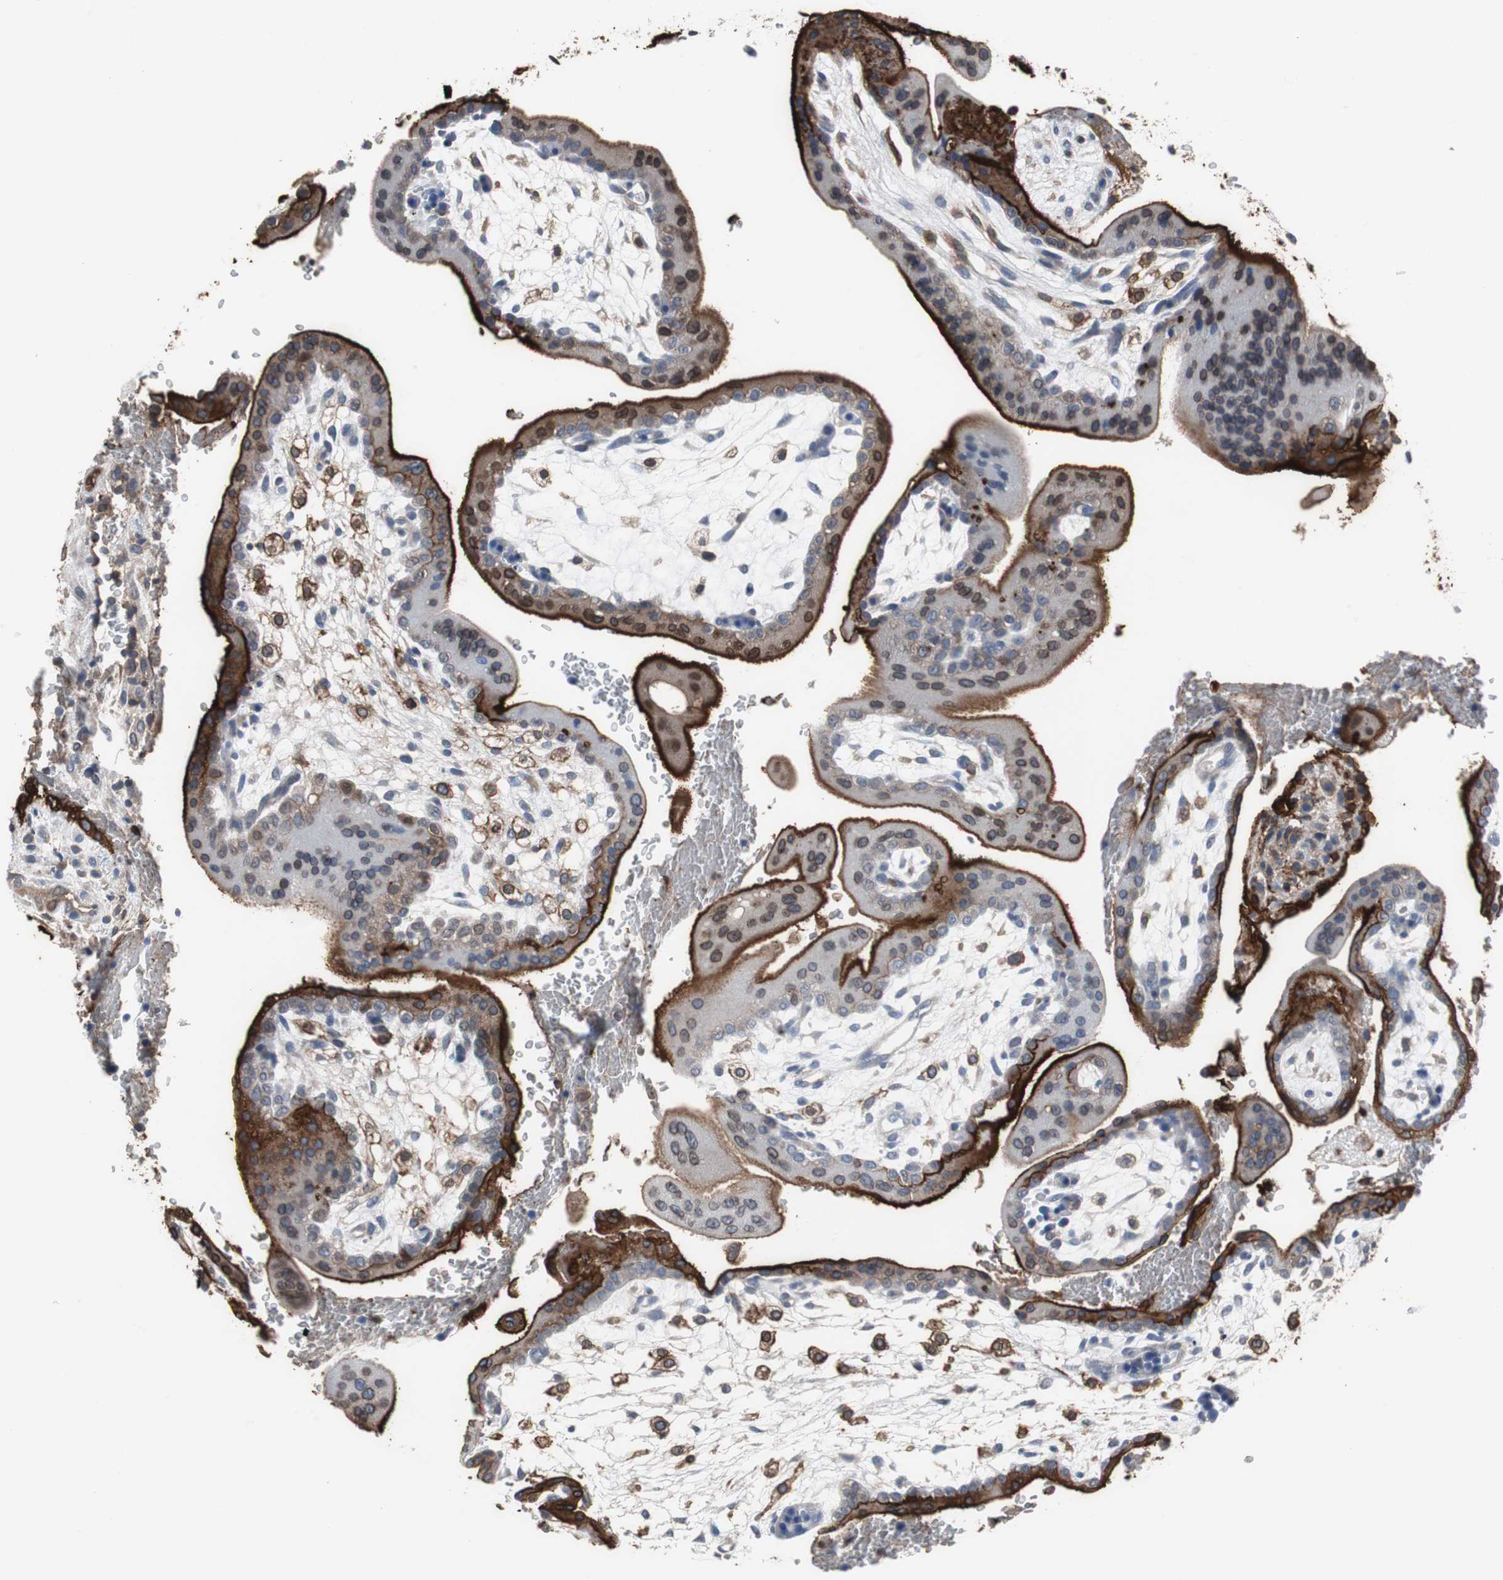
{"staining": {"intensity": "weak", "quantity": "<25%", "location": "cytoplasmic/membranous"}, "tissue": "placenta", "cell_type": "Decidual cells", "image_type": "normal", "snomed": [{"axis": "morphology", "description": "Normal tissue, NOS"}, {"axis": "topography", "description": "Placenta"}], "caption": "IHC of normal human placenta reveals no positivity in decidual cells. Nuclei are stained in blue.", "gene": "ANXA4", "patient": {"sex": "female", "age": 35}}